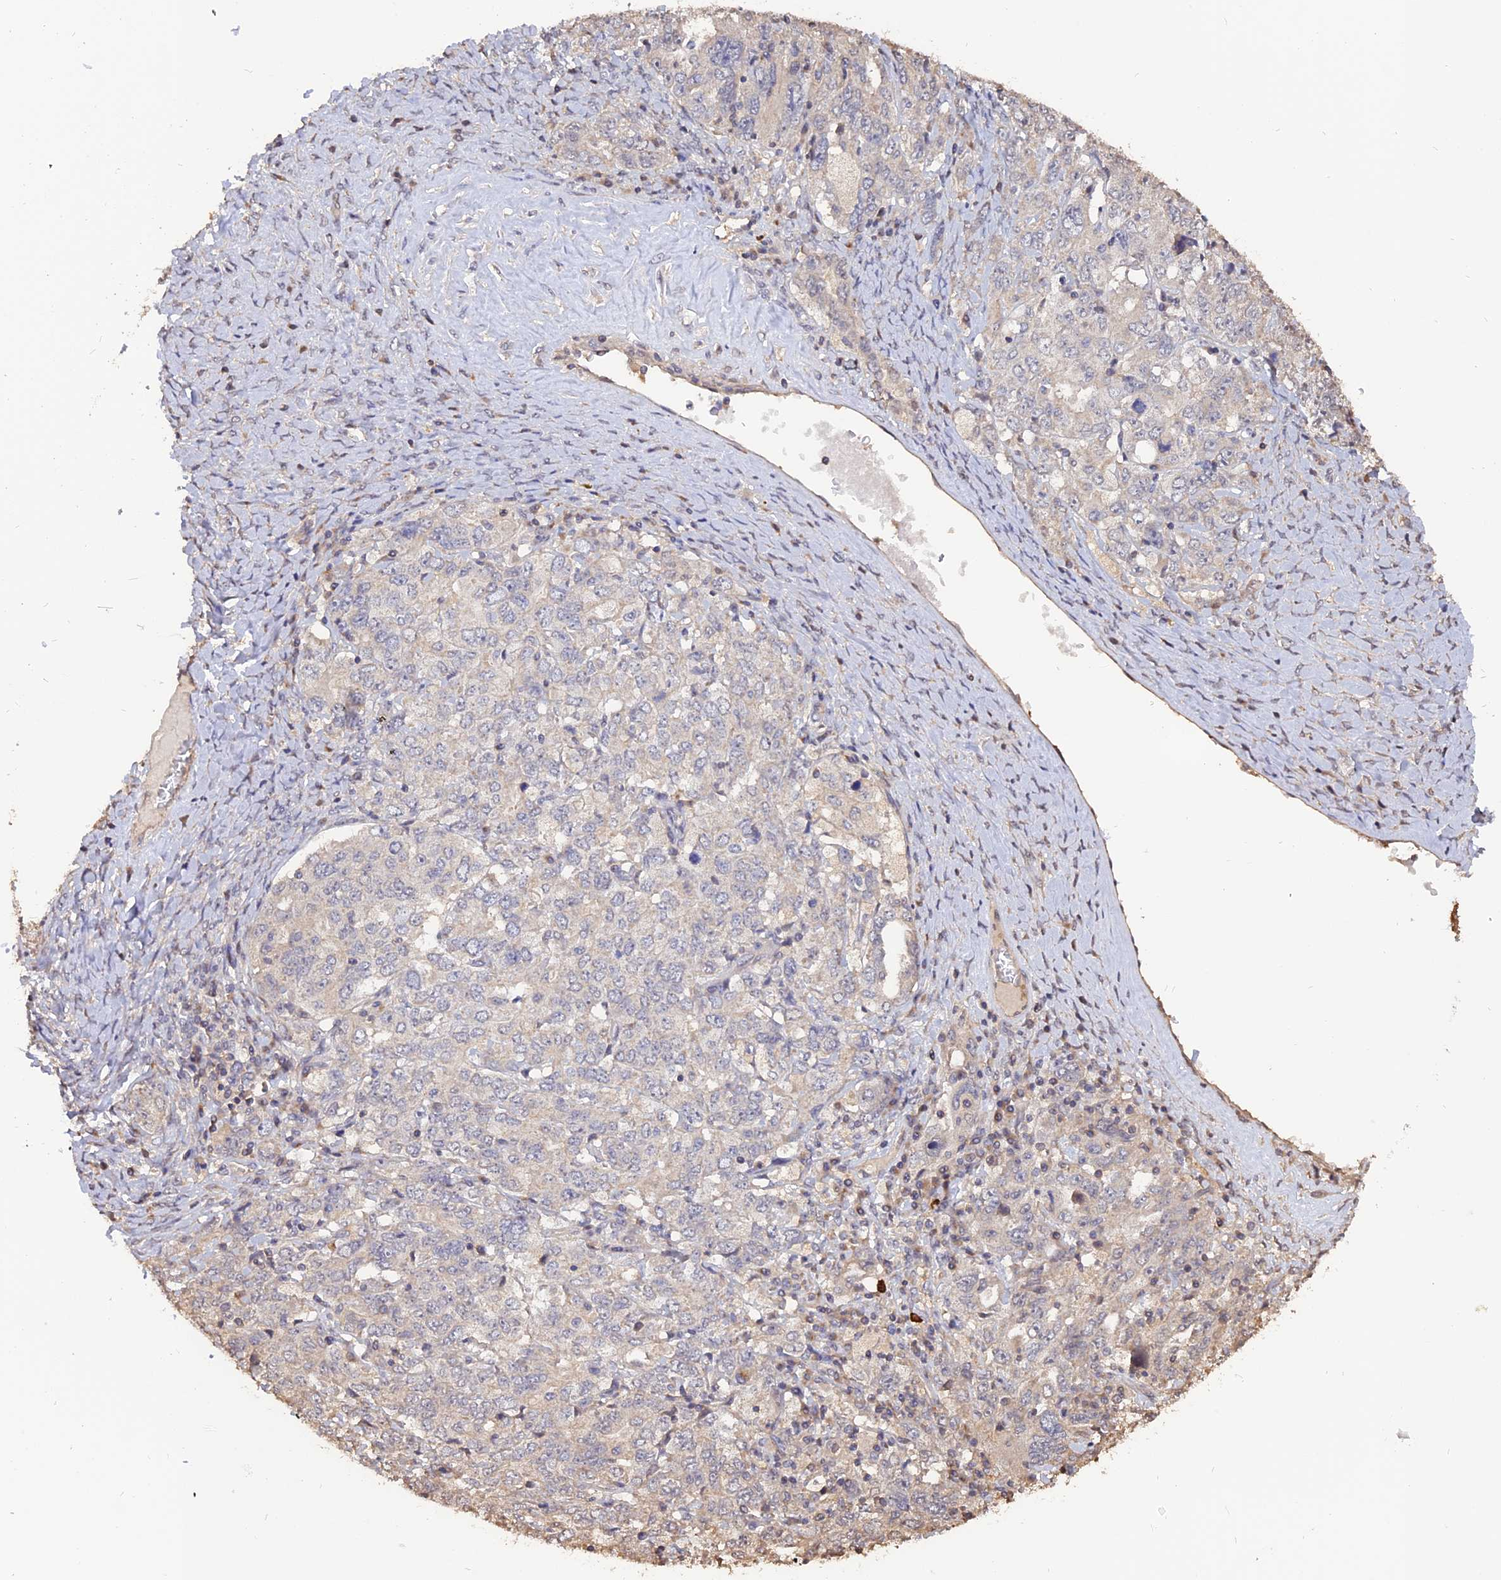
{"staining": {"intensity": "negative", "quantity": "none", "location": "none"}, "tissue": "ovarian cancer", "cell_type": "Tumor cells", "image_type": "cancer", "snomed": [{"axis": "morphology", "description": "Carcinoma, endometroid"}, {"axis": "topography", "description": "Ovary"}], "caption": "Immunohistochemistry (IHC) image of neoplastic tissue: ovarian endometroid carcinoma stained with DAB displays no significant protein expression in tumor cells.", "gene": "CARMIL2", "patient": {"sex": "female", "age": 62}}